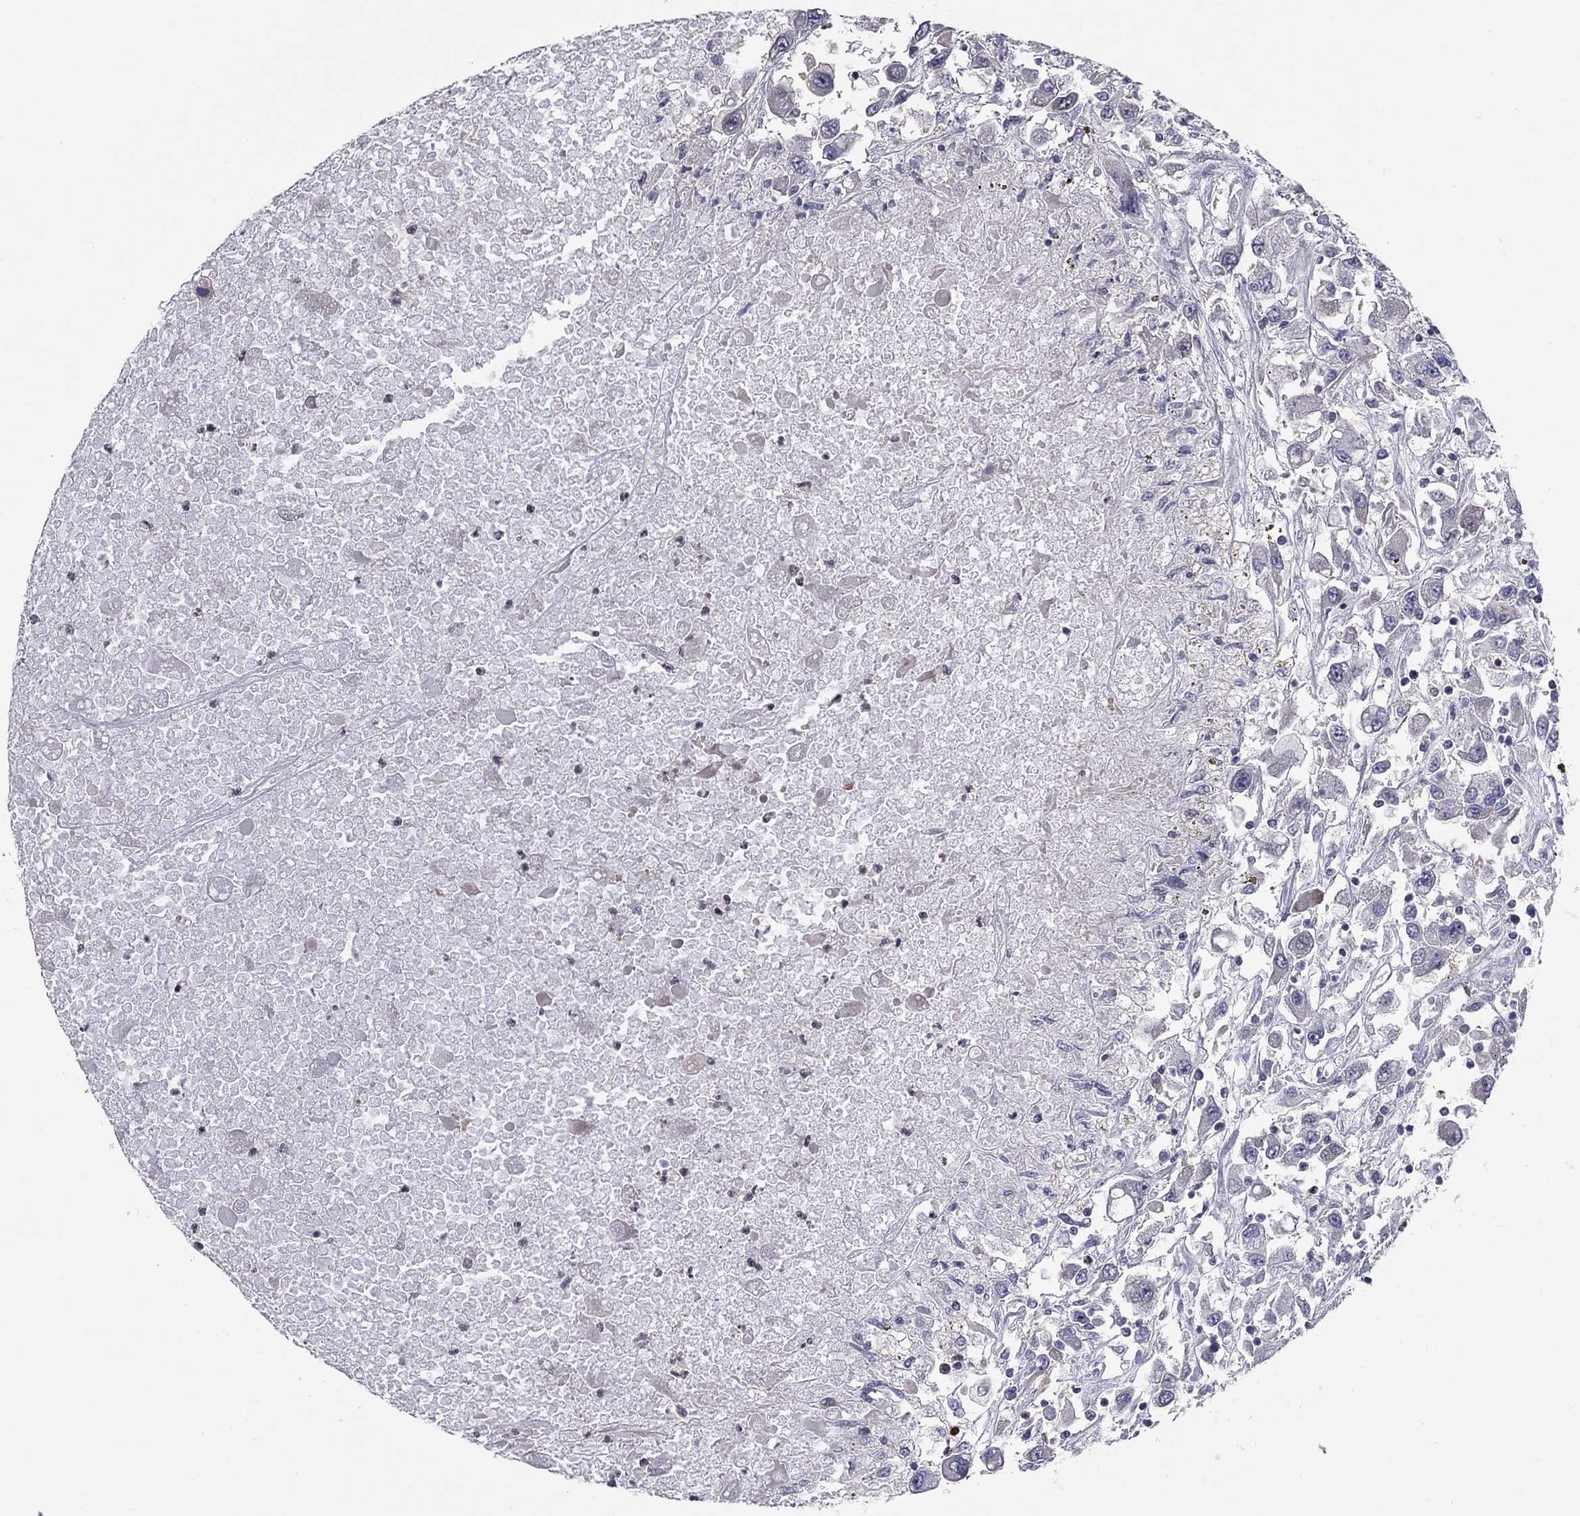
{"staining": {"intensity": "negative", "quantity": "none", "location": "none"}, "tissue": "renal cancer", "cell_type": "Tumor cells", "image_type": "cancer", "snomed": [{"axis": "morphology", "description": "Adenocarcinoma, NOS"}, {"axis": "topography", "description": "Kidney"}], "caption": "This is an immunohistochemistry (IHC) photomicrograph of human adenocarcinoma (renal). There is no staining in tumor cells.", "gene": "DUSP7", "patient": {"sex": "female", "age": 67}}